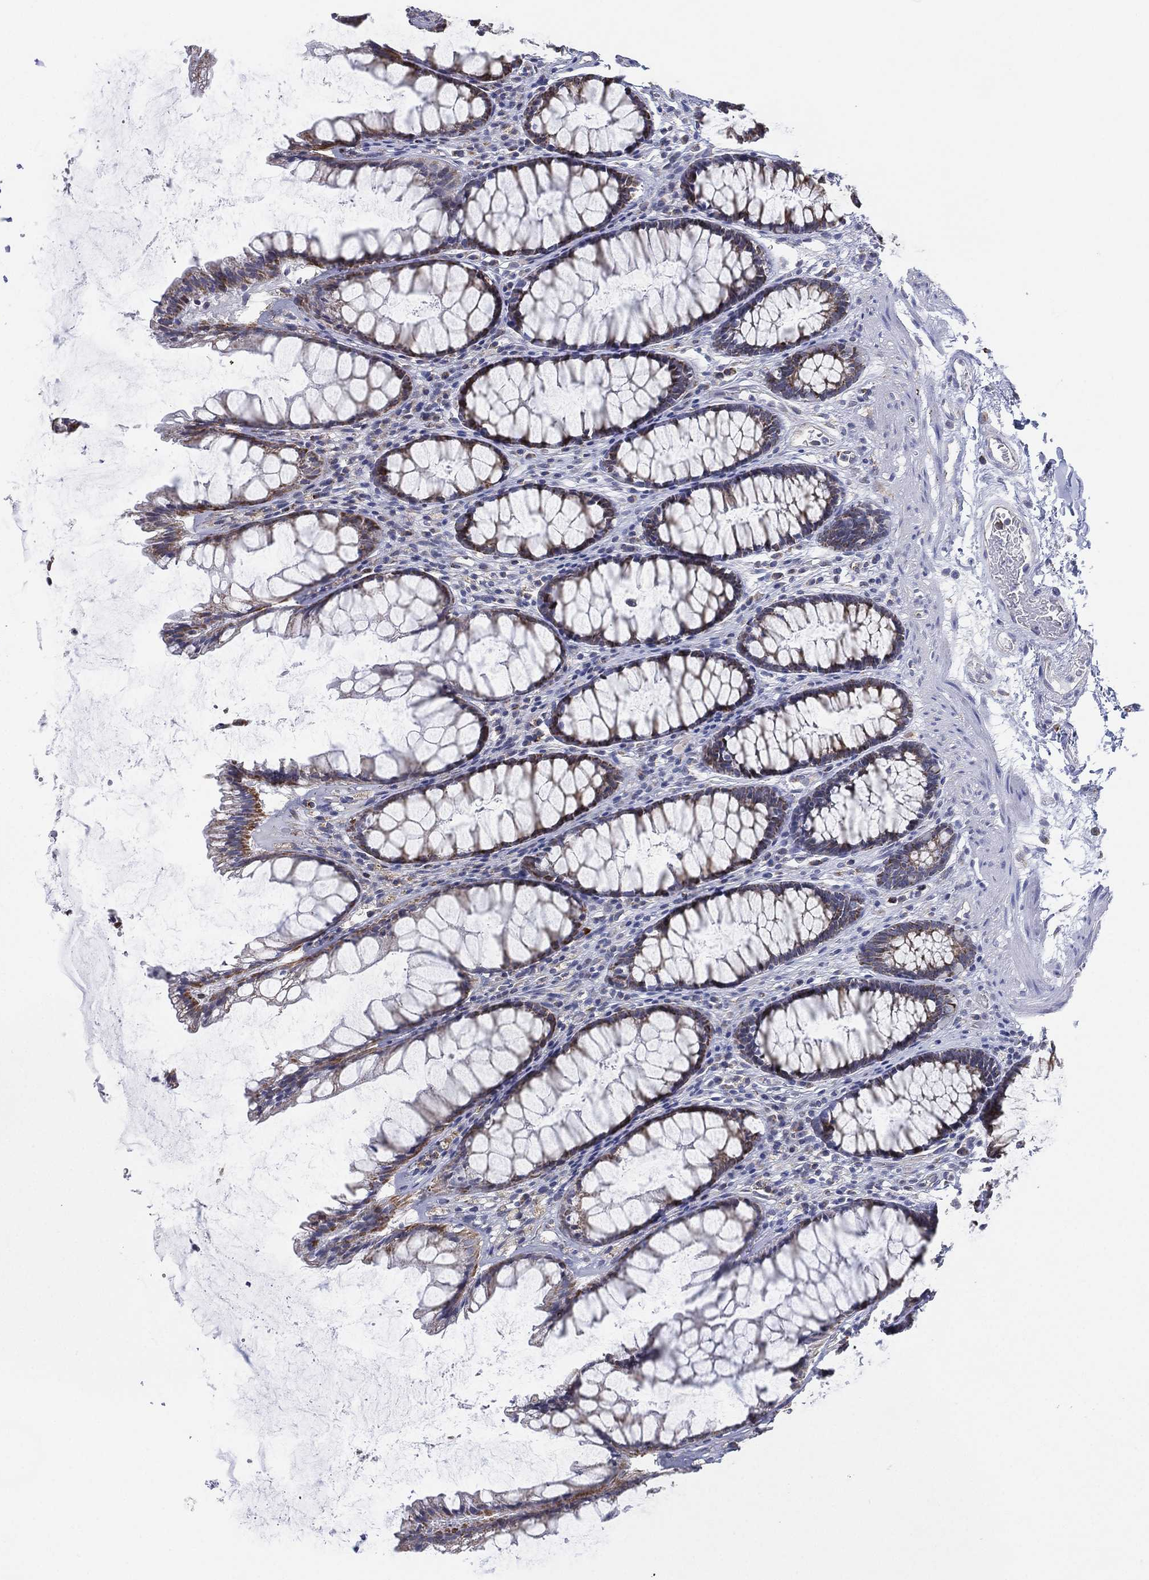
{"staining": {"intensity": "negative", "quantity": "none", "location": "none"}, "tissue": "rectum", "cell_type": "Glandular cells", "image_type": "normal", "snomed": [{"axis": "morphology", "description": "Normal tissue, NOS"}, {"axis": "topography", "description": "Rectum"}], "caption": "This micrograph is of normal rectum stained with immunohistochemistry (IHC) to label a protein in brown with the nuclei are counter-stained blue. There is no positivity in glandular cells. (DAB IHC, high magnification).", "gene": "INA", "patient": {"sex": "male", "age": 72}}